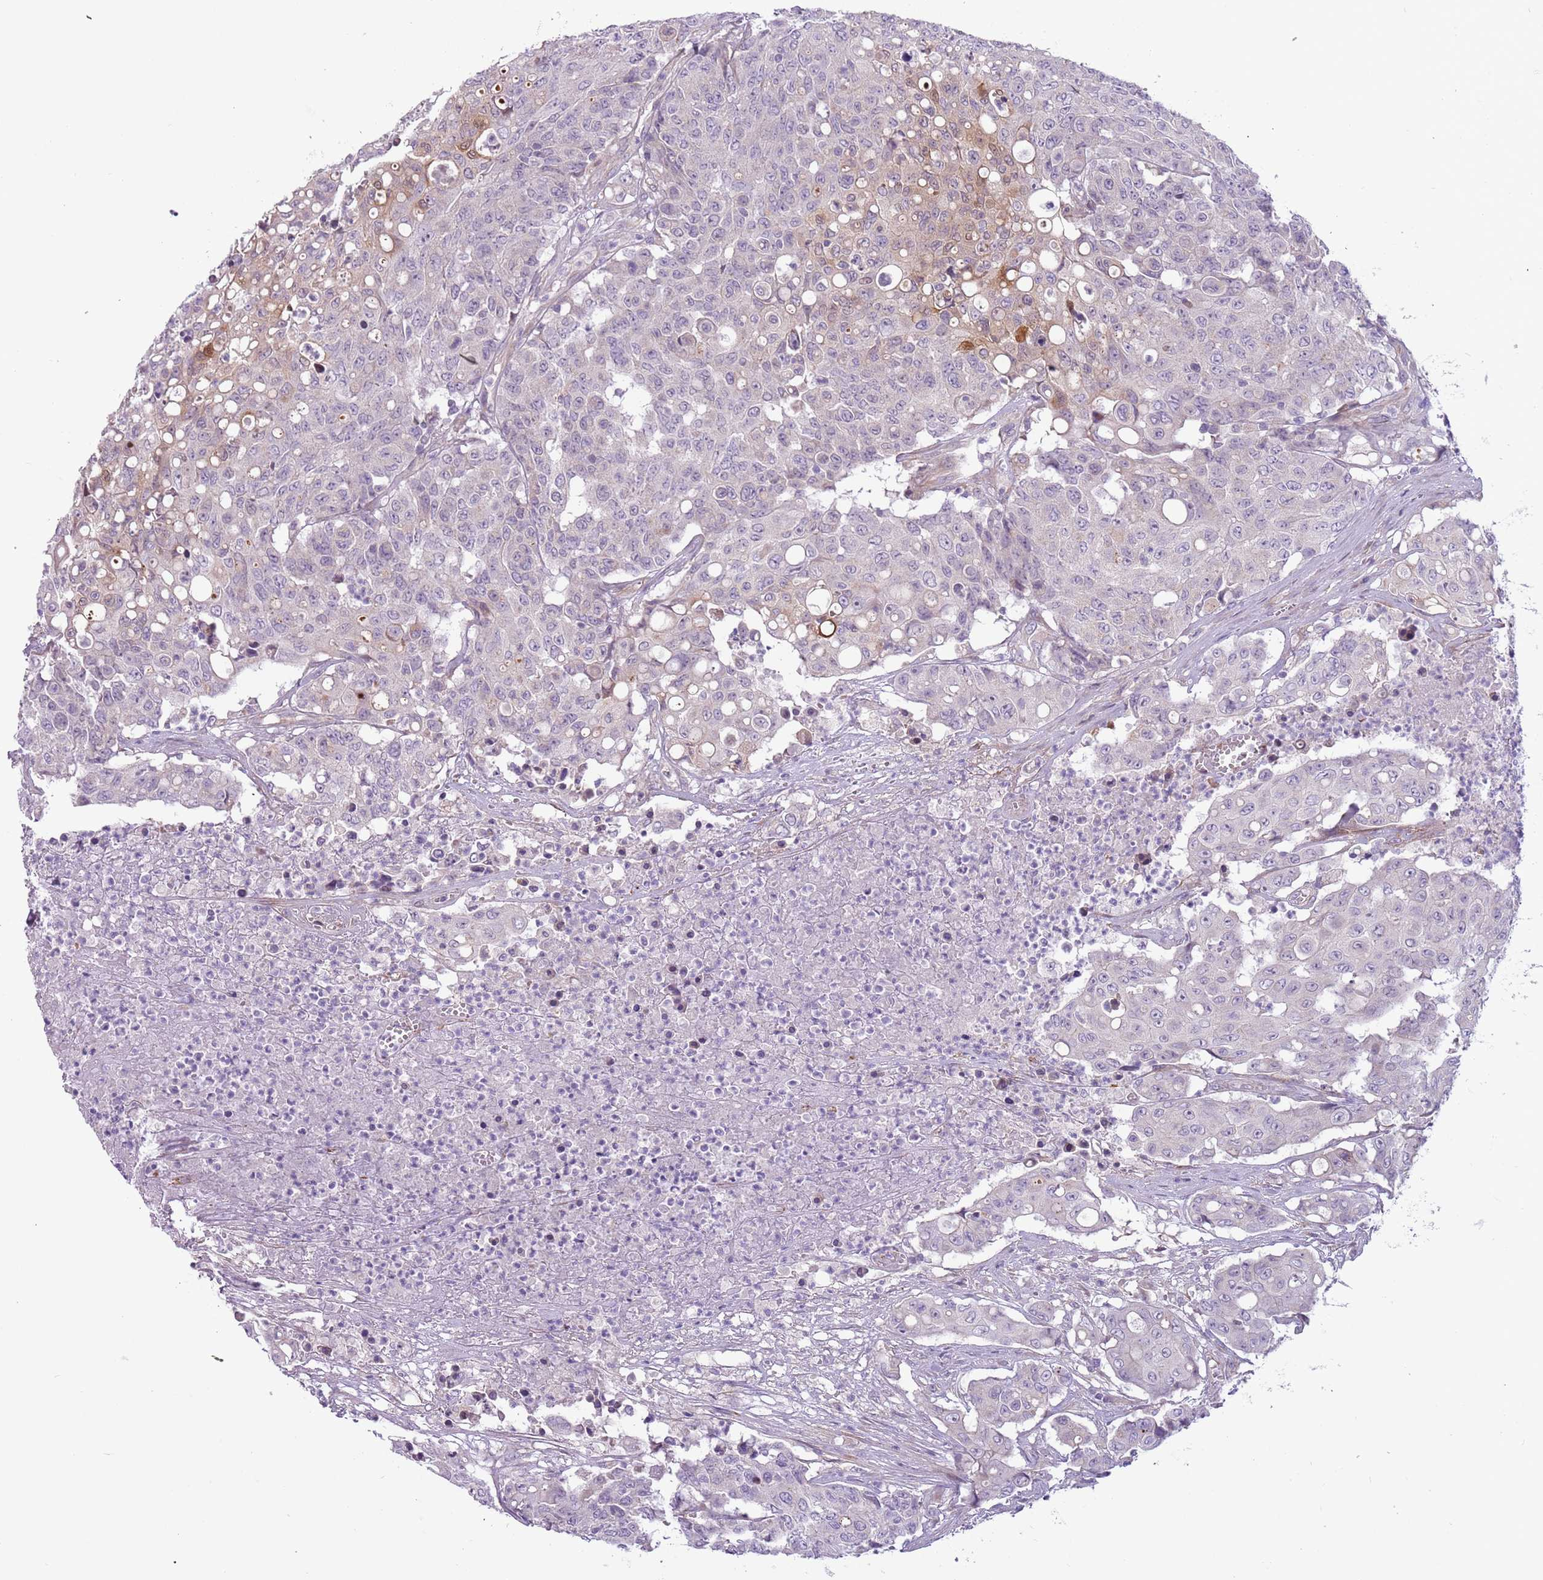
{"staining": {"intensity": "negative", "quantity": "none", "location": "none"}, "tissue": "colorectal cancer", "cell_type": "Tumor cells", "image_type": "cancer", "snomed": [{"axis": "morphology", "description": "Adenocarcinoma, NOS"}, {"axis": "topography", "description": "Colon"}], "caption": "A high-resolution photomicrograph shows immunohistochemistry staining of colorectal cancer (adenocarcinoma), which exhibits no significant staining in tumor cells.", "gene": "MRO", "patient": {"sex": "male", "age": 51}}